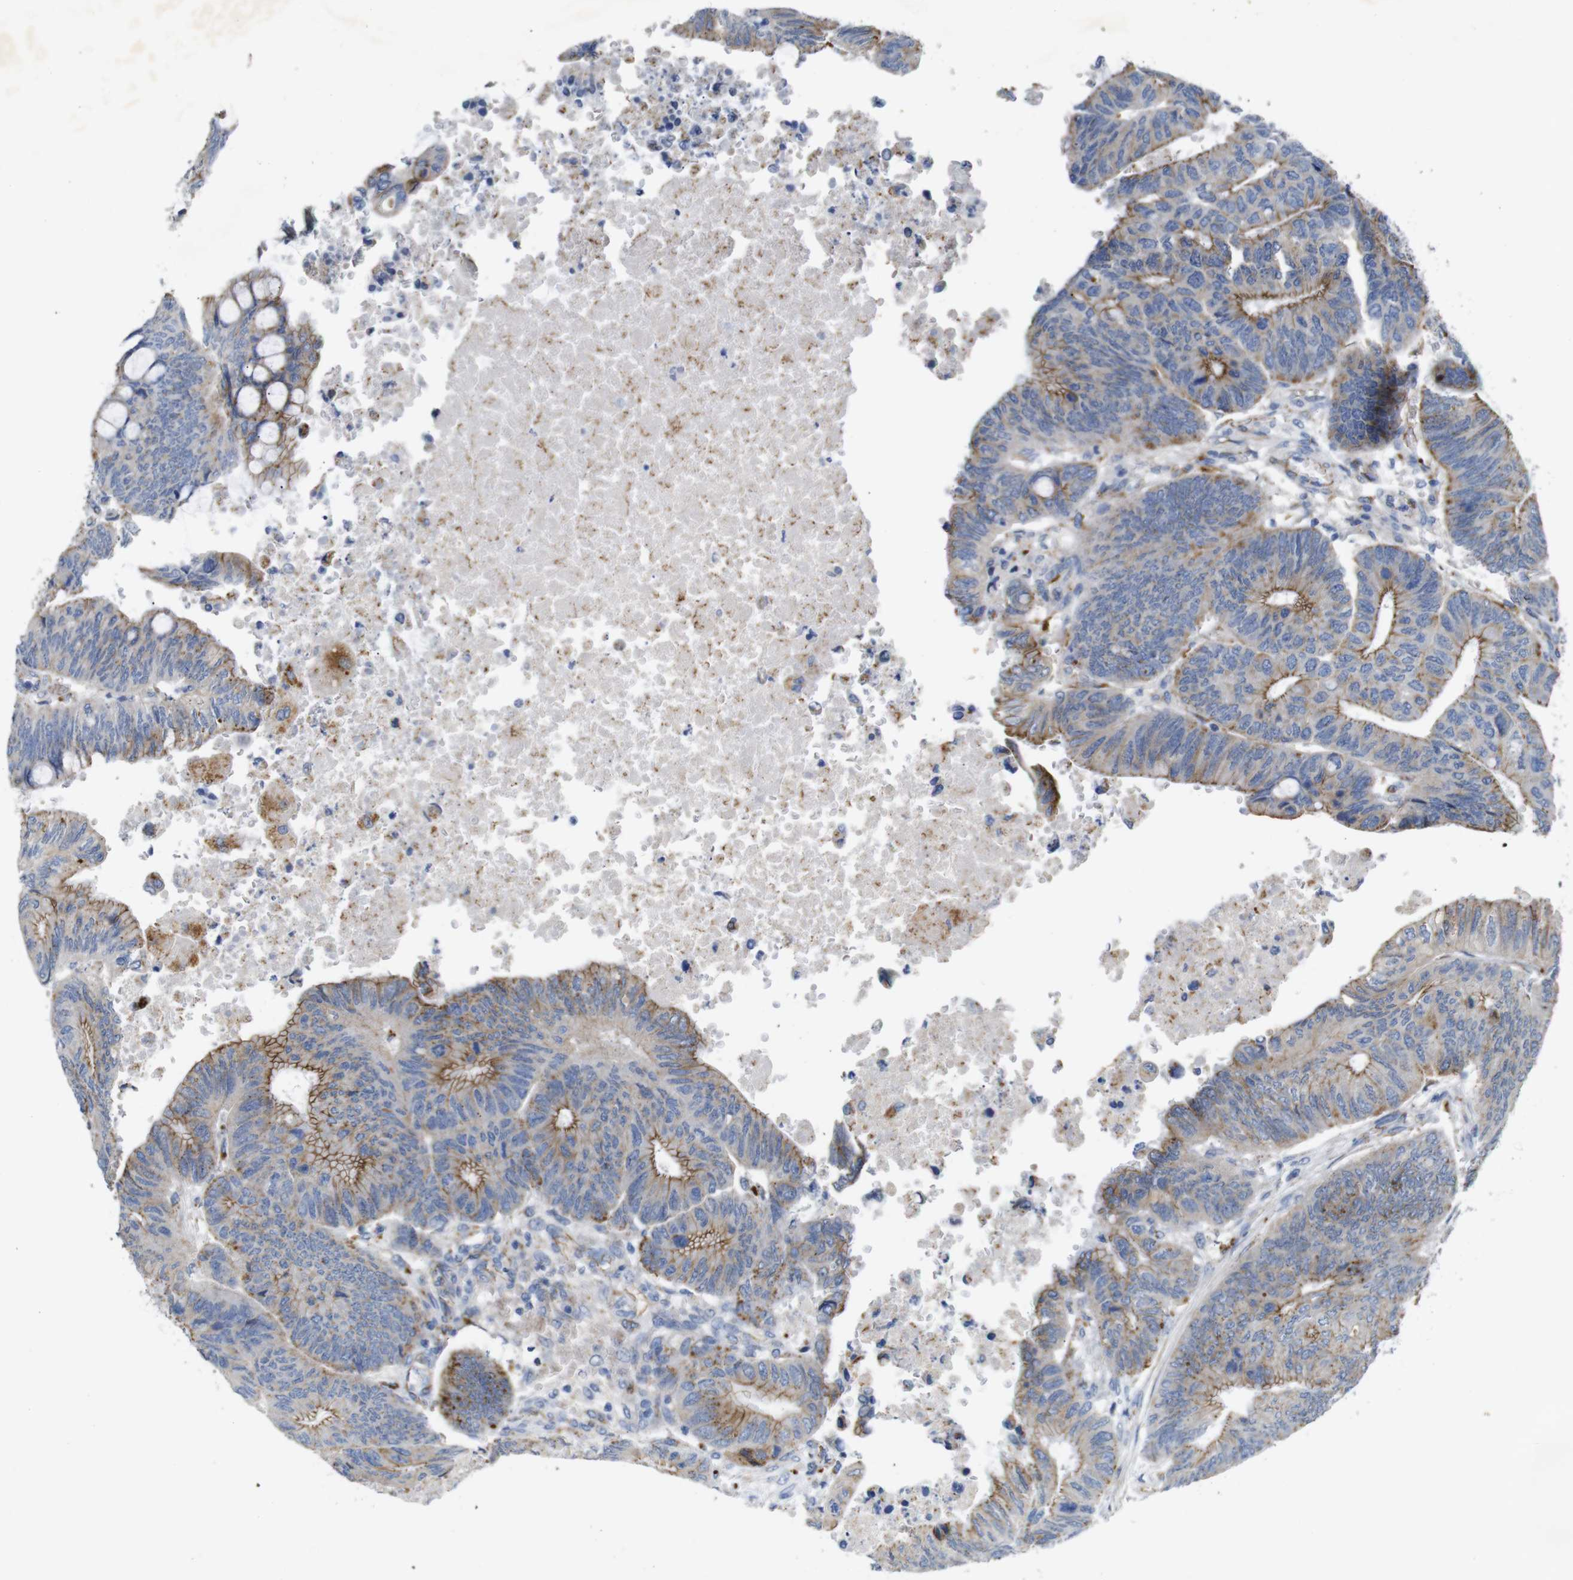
{"staining": {"intensity": "moderate", "quantity": ">75%", "location": "cytoplasmic/membranous"}, "tissue": "colorectal cancer", "cell_type": "Tumor cells", "image_type": "cancer", "snomed": [{"axis": "morphology", "description": "Normal tissue, NOS"}, {"axis": "morphology", "description": "Adenocarcinoma, NOS"}, {"axis": "topography", "description": "Rectum"}, {"axis": "topography", "description": "Peripheral nerve tissue"}], "caption": "IHC of colorectal adenocarcinoma displays medium levels of moderate cytoplasmic/membranous positivity in approximately >75% of tumor cells. (DAB (3,3'-diaminobenzidine) IHC, brown staining for protein, blue staining for nuclei).", "gene": "NHLRC3", "patient": {"sex": "male", "age": 92}}